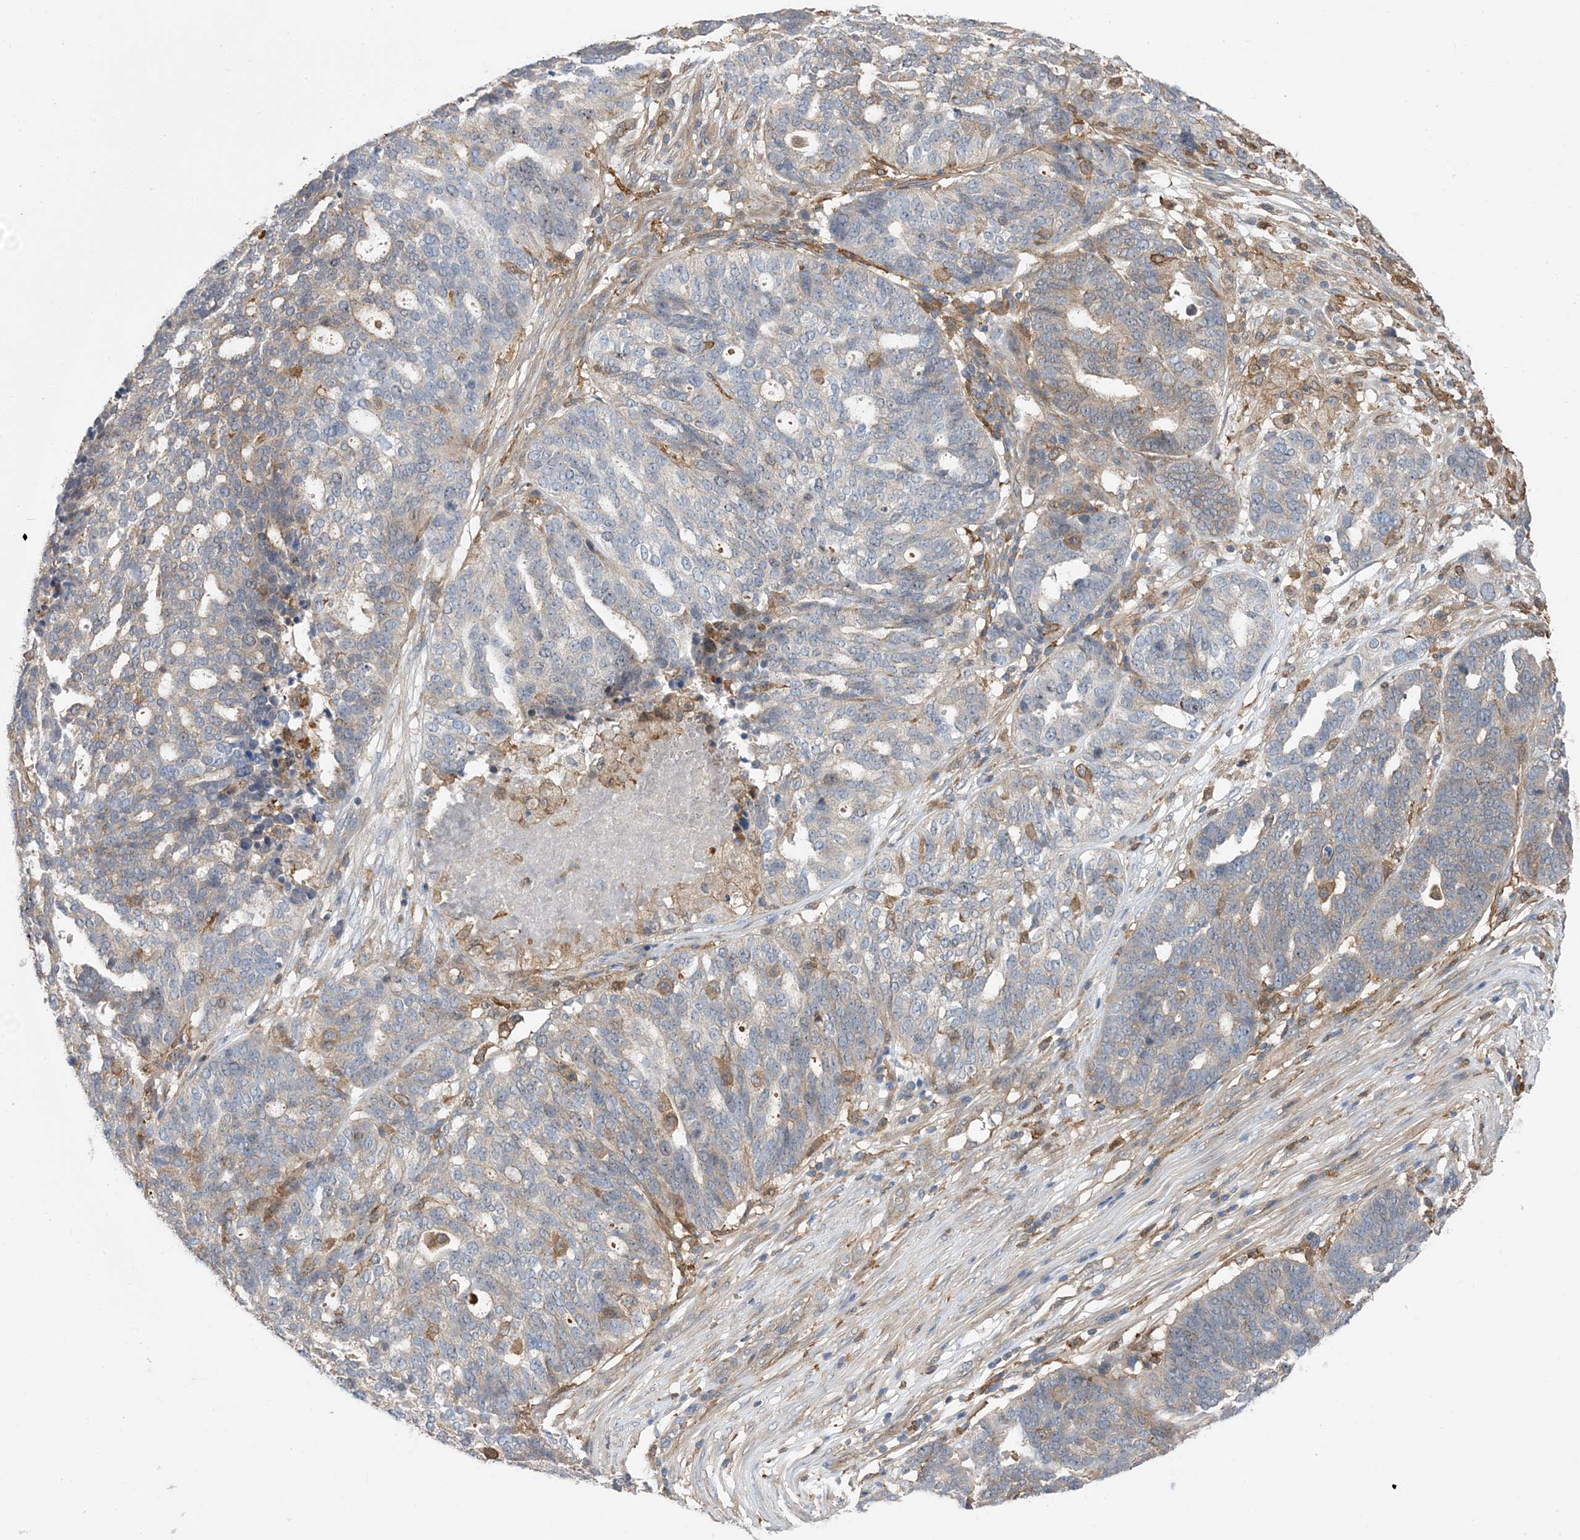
{"staining": {"intensity": "weak", "quantity": "25%-75%", "location": "cytoplasmic/membranous"}, "tissue": "ovarian cancer", "cell_type": "Tumor cells", "image_type": "cancer", "snomed": [{"axis": "morphology", "description": "Cystadenocarcinoma, serous, NOS"}, {"axis": "topography", "description": "Ovary"}], "caption": "This is an image of immunohistochemistry staining of ovarian cancer (serous cystadenocarcinoma), which shows weak positivity in the cytoplasmic/membranous of tumor cells.", "gene": "HS1BP3", "patient": {"sex": "female", "age": 59}}